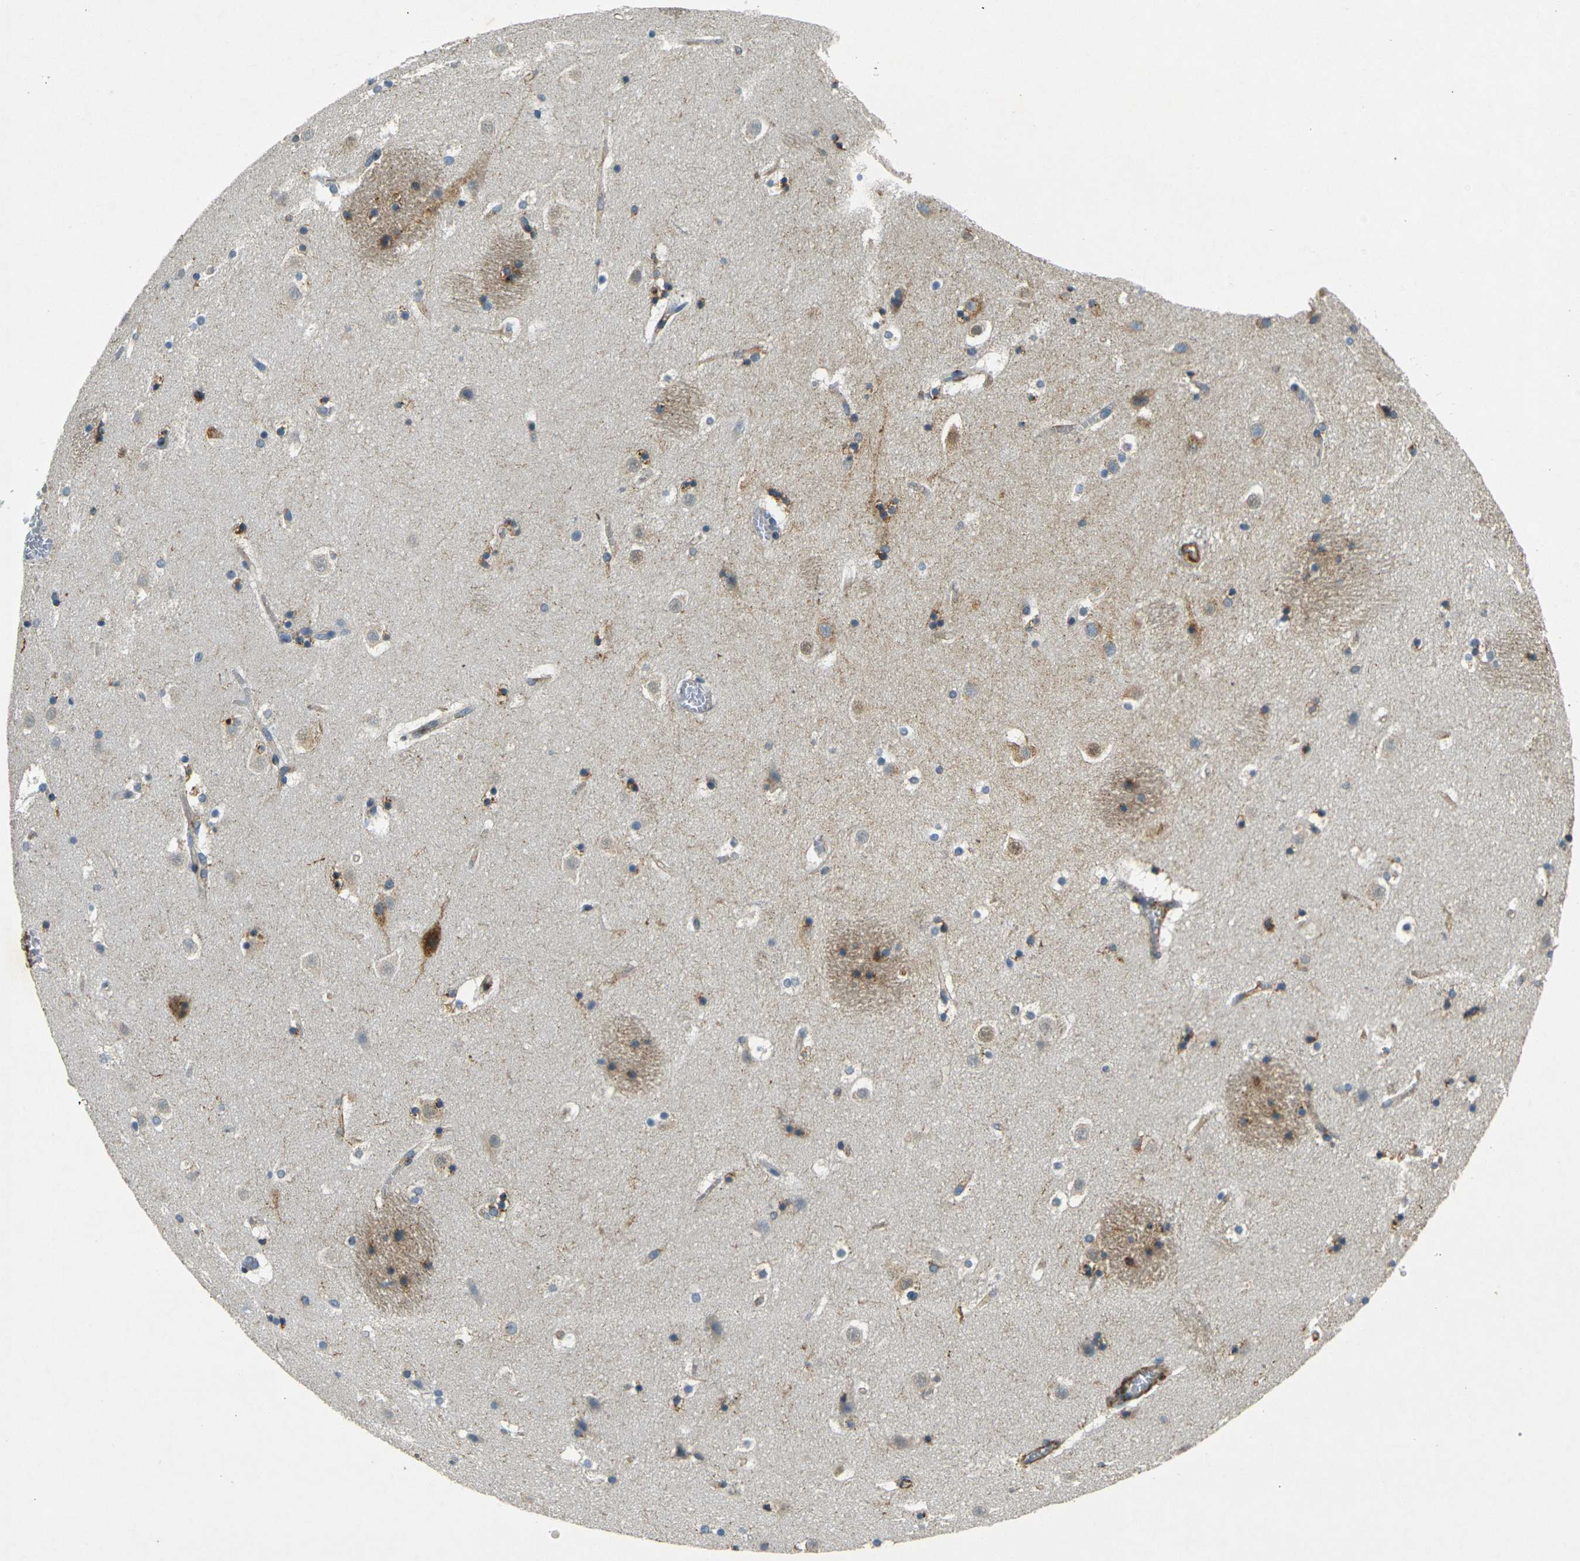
{"staining": {"intensity": "moderate", "quantity": "25%-75%", "location": "cytoplasmic/membranous"}, "tissue": "caudate", "cell_type": "Glial cells", "image_type": "normal", "snomed": [{"axis": "morphology", "description": "Normal tissue, NOS"}, {"axis": "topography", "description": "Lateral ventricle wall"}], "caption": "The photomicrograph displays immunohistochemical staining of benign caudate. There is moderate cytoplasmic/membranous staining is identified in approximately 25%-75% of glial cells. The protein is stained brown, and the nuclei are stained in blue (DAB IHC with brightfield microscopy, high magnification).", "gene": "SORT1", "patient": {"sex": "male", "age": 45}}